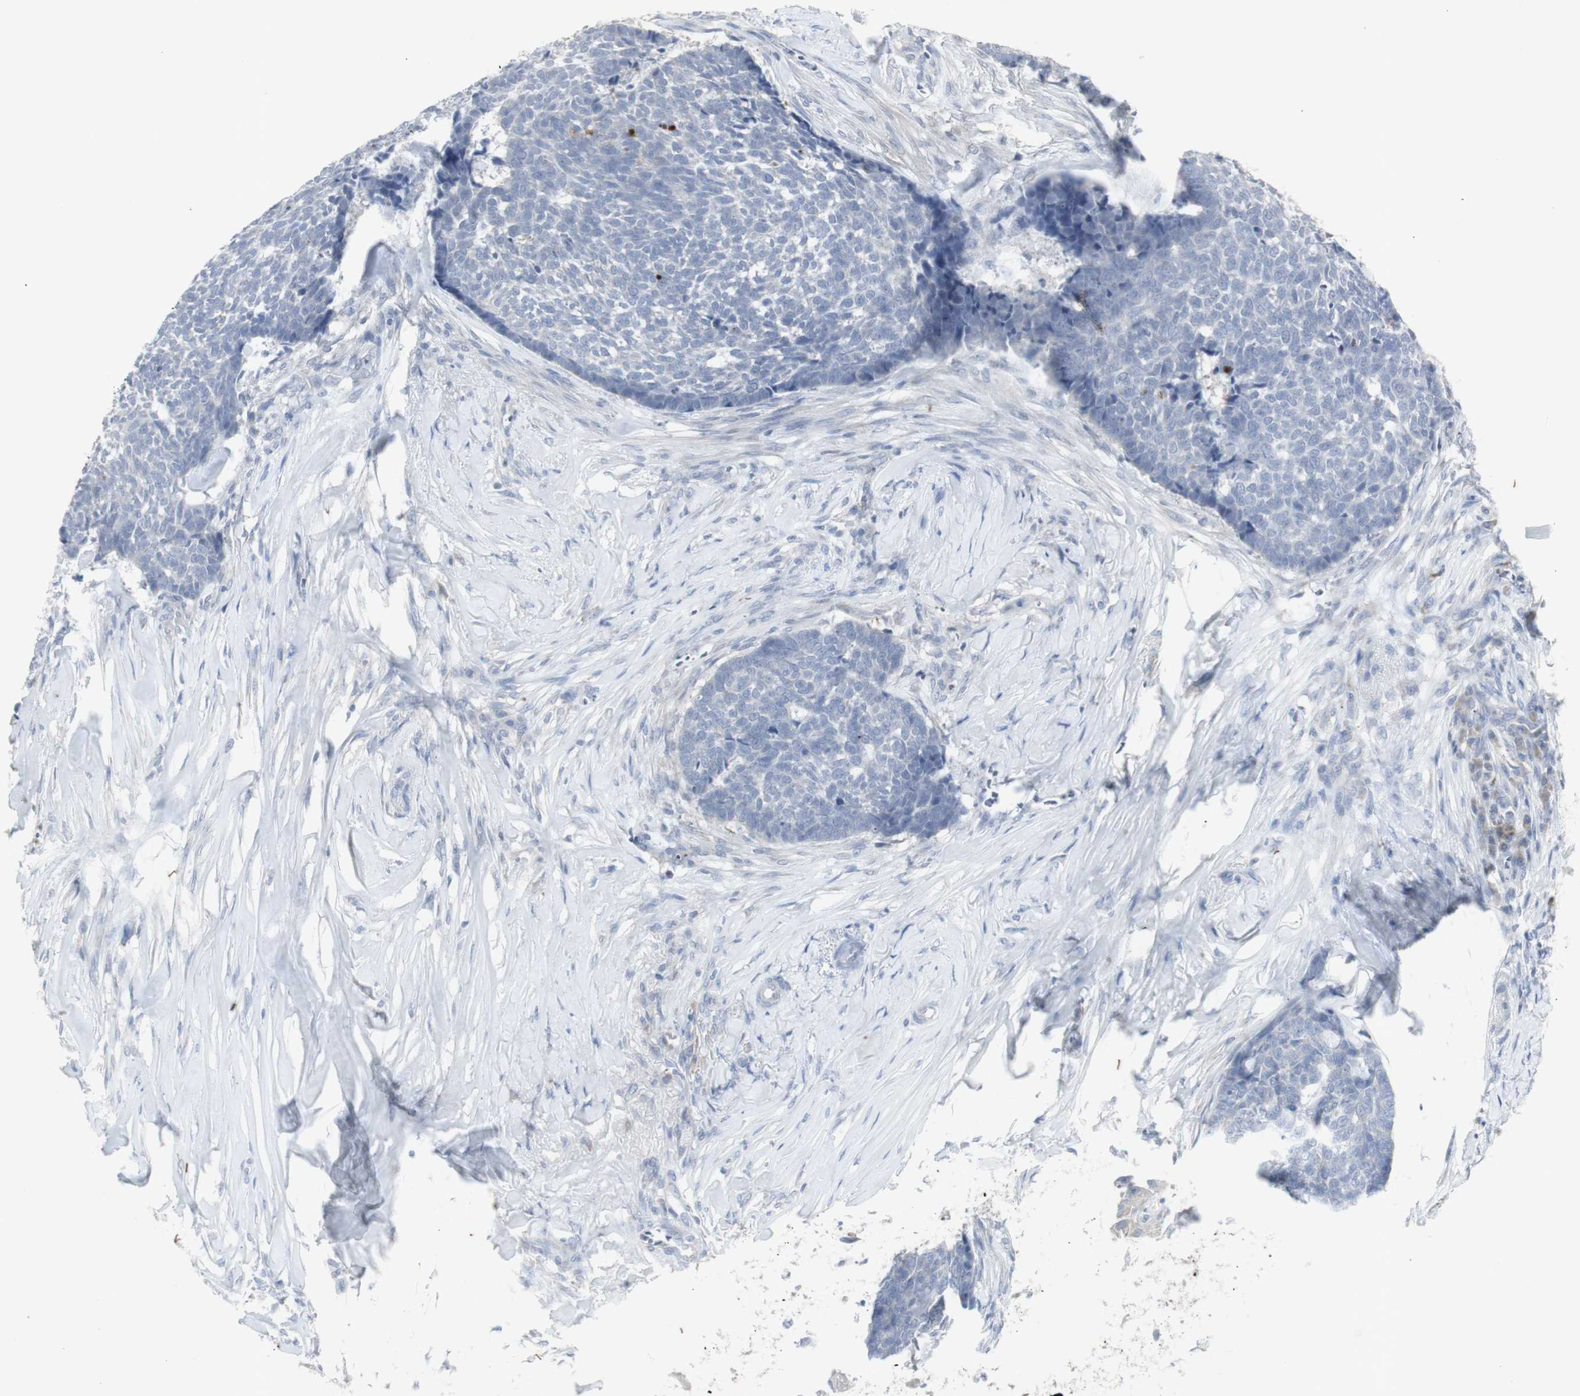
{"staining": {"intensity": "negative", "quantity": "none", "location": "none"}, "tissue": "skin cancer", "cell_type": "Tumor cells", "image_type": "cancer", "snomed": [{"axis": "morphology", "description": "Basal cell carcinoma"}, {"axis": "topography", "description": "Skin"}], "caption": "The immunohistochemistry histopathology image has no significant positivity in tumor cells of basal cell carcinoma (skin) tissue.", "gene": "INS", "patient": {"sex": "male", "age": 84}}